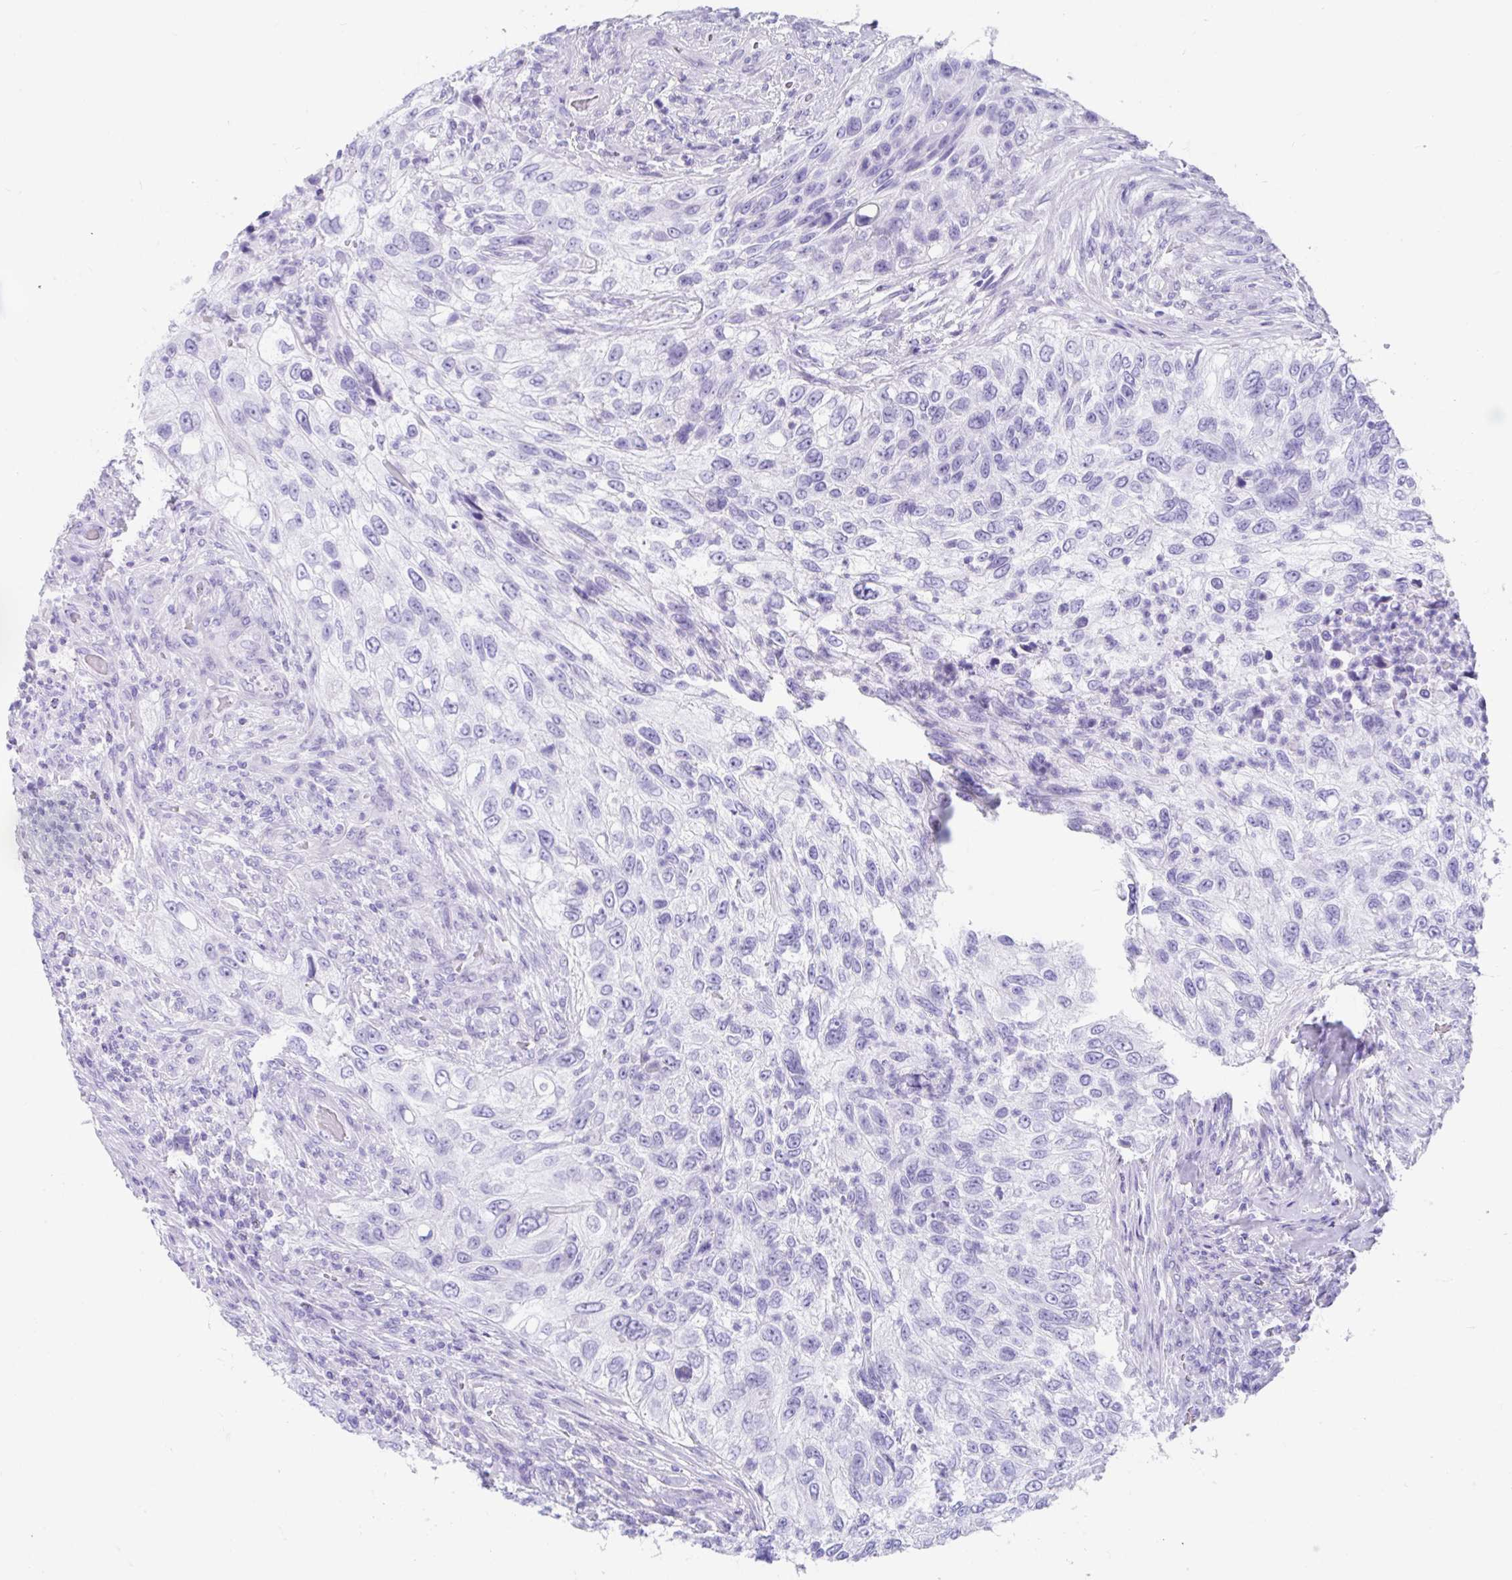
{"staining": {"intensity": "negative", "quantity": "none", "location": "none"}, "tissue": "urothelial cancer", "cell_type": "Tumor cells", "image_type": "cancer", "snomed": [{"axis": "morphology", "description": "Urothelial carcinoma, High grade"}, {"axis": "topography", "description": "Urinary bladder"}], "caption": "Tumor cells are negative for protein expression in human urothelial cancer.", "gene": "FAM107A", "patient": {"sex": "female", "age": 60}}